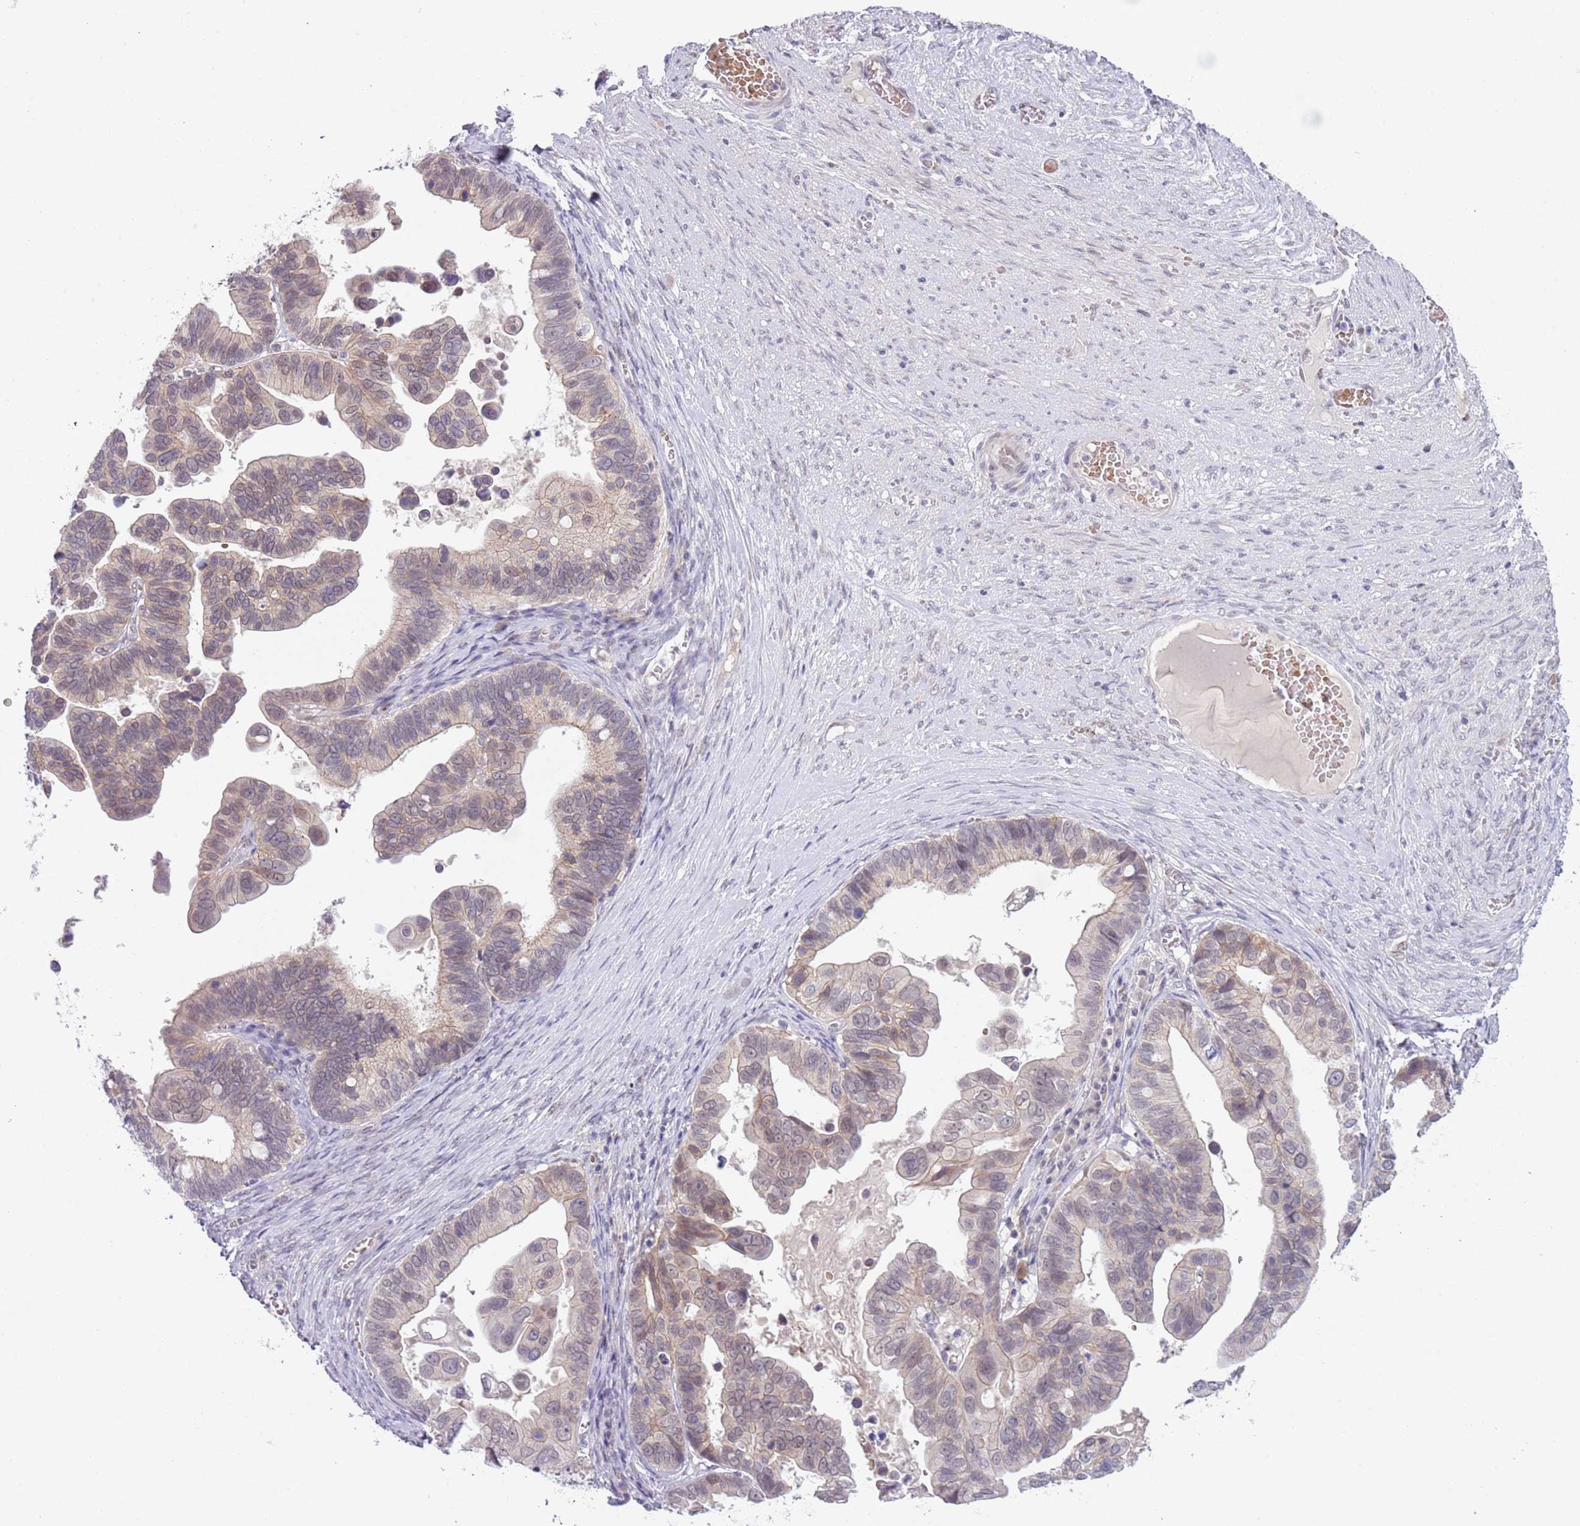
{"staining": {"intensity": "weak", "quantity": "25%-75%", "location": "cytoplasmic/membranous"}, "tissue": "ovarian cancer", "cell_type": "Tumor cells", "image_type": "cancer", "snomed": [{"axis": "morphology", "description": "Cystadenocarcinoma, serous, NOS"}, {"axis": "topography", "description": "Ovary"}], "caption": "Immunohistochemistry (IHC) photomicrograph of ovarian cancer stained for a protein (brown), which exhibits low levels of weak cytoplasmic/membranous positivity in approximately 25%-75% of tumor cells.", "gene": "TM2D1", "patient": {"sex": "female", "age": 56}}